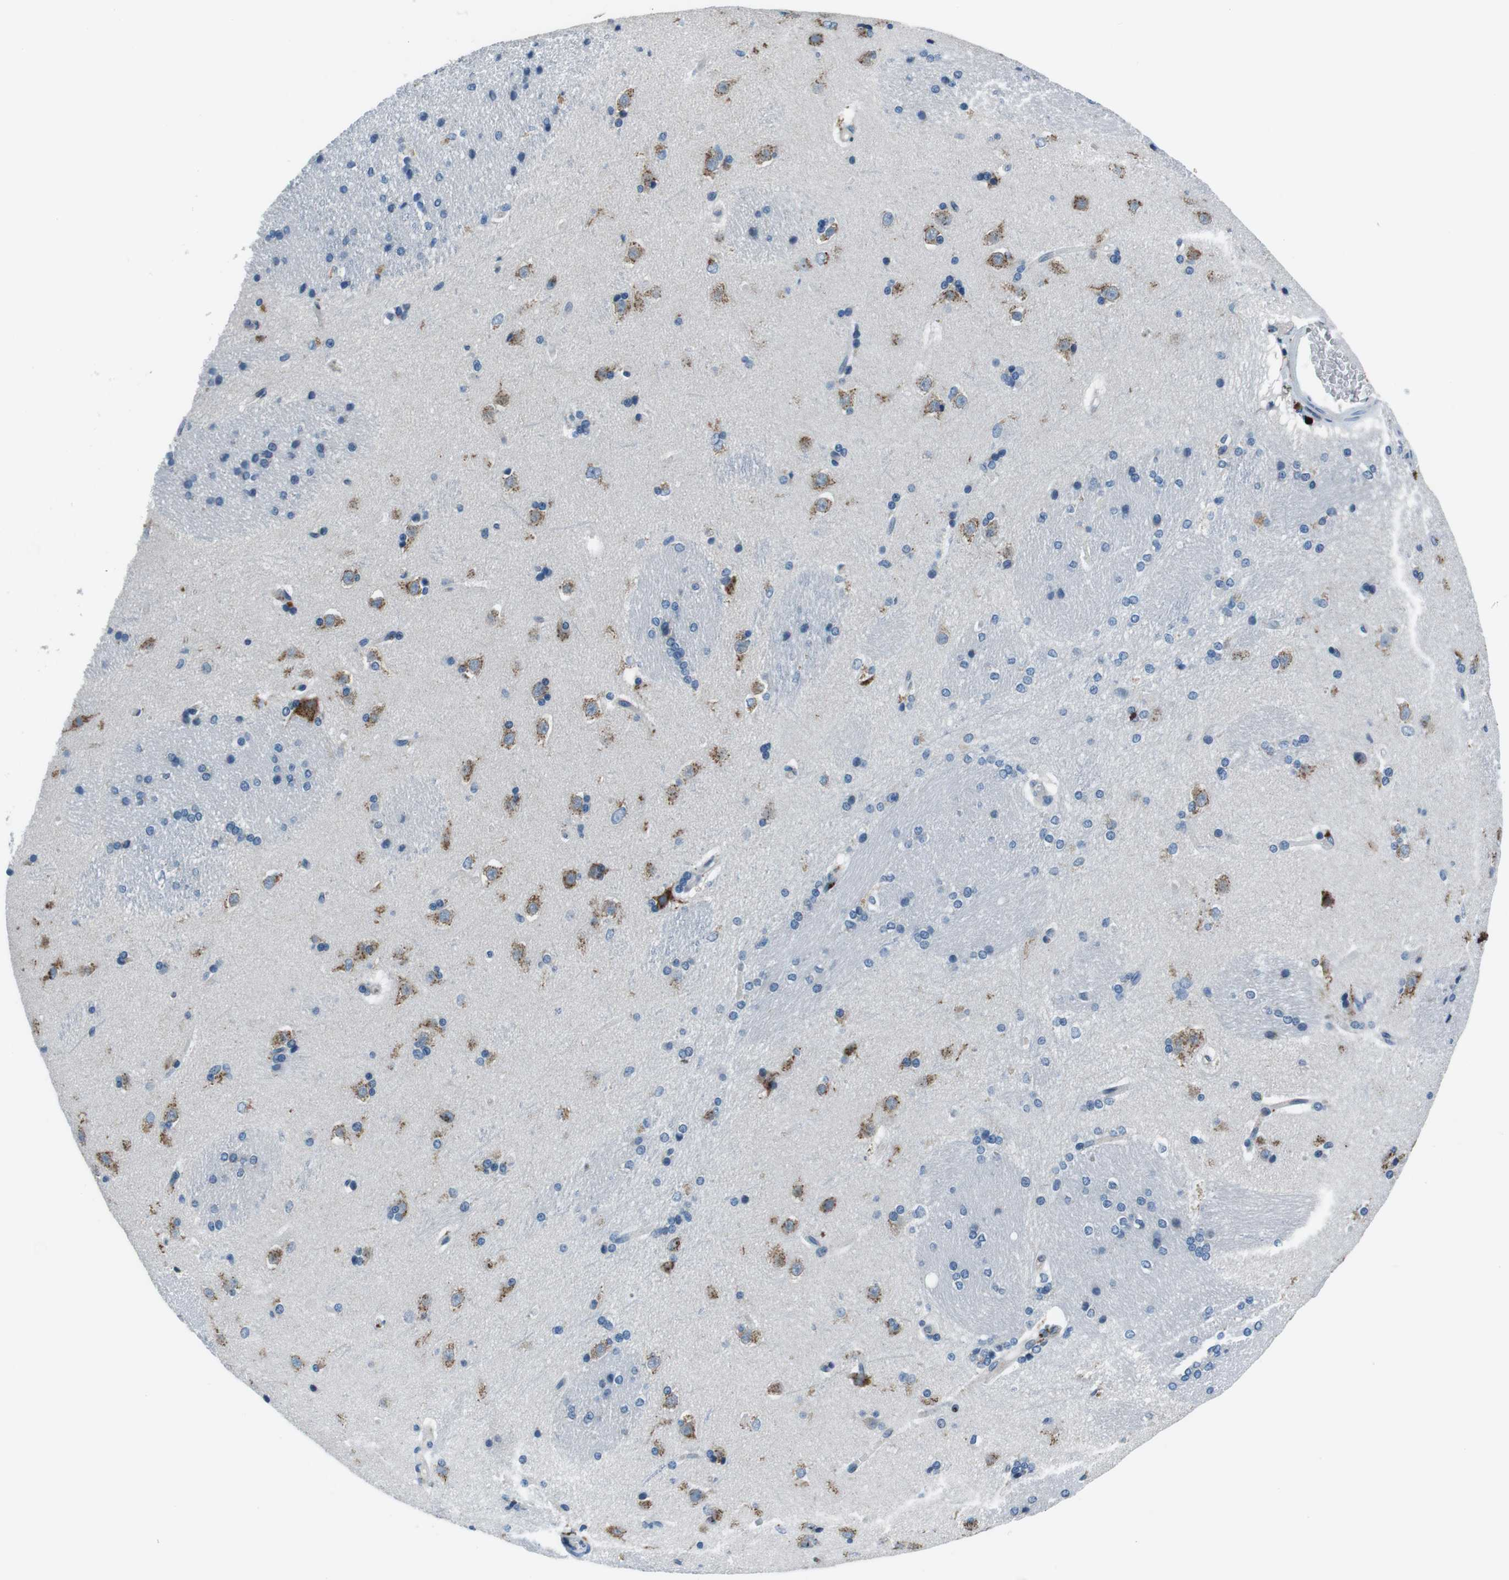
{"staining": {"intensity": "weak", "quantity": "<25%", "location": "cytoplasmic/membranous"}, "tissue": "caudate", "cell_type": "Glial cells", "image_type": "normal", "snomed": [{"axis": "morphology", "description": "Normal tissue, NOS"}, {"axis": "topography", "description": "Lateral ventricle wall"}], "caption": "Immunohistochemistry (IHC) image of benign caudate: human caudate stained with DAB shows no significant protein staining in glial cells.", "gene": "NUCB2", "patient": {"sex": "female", "age": 19}}